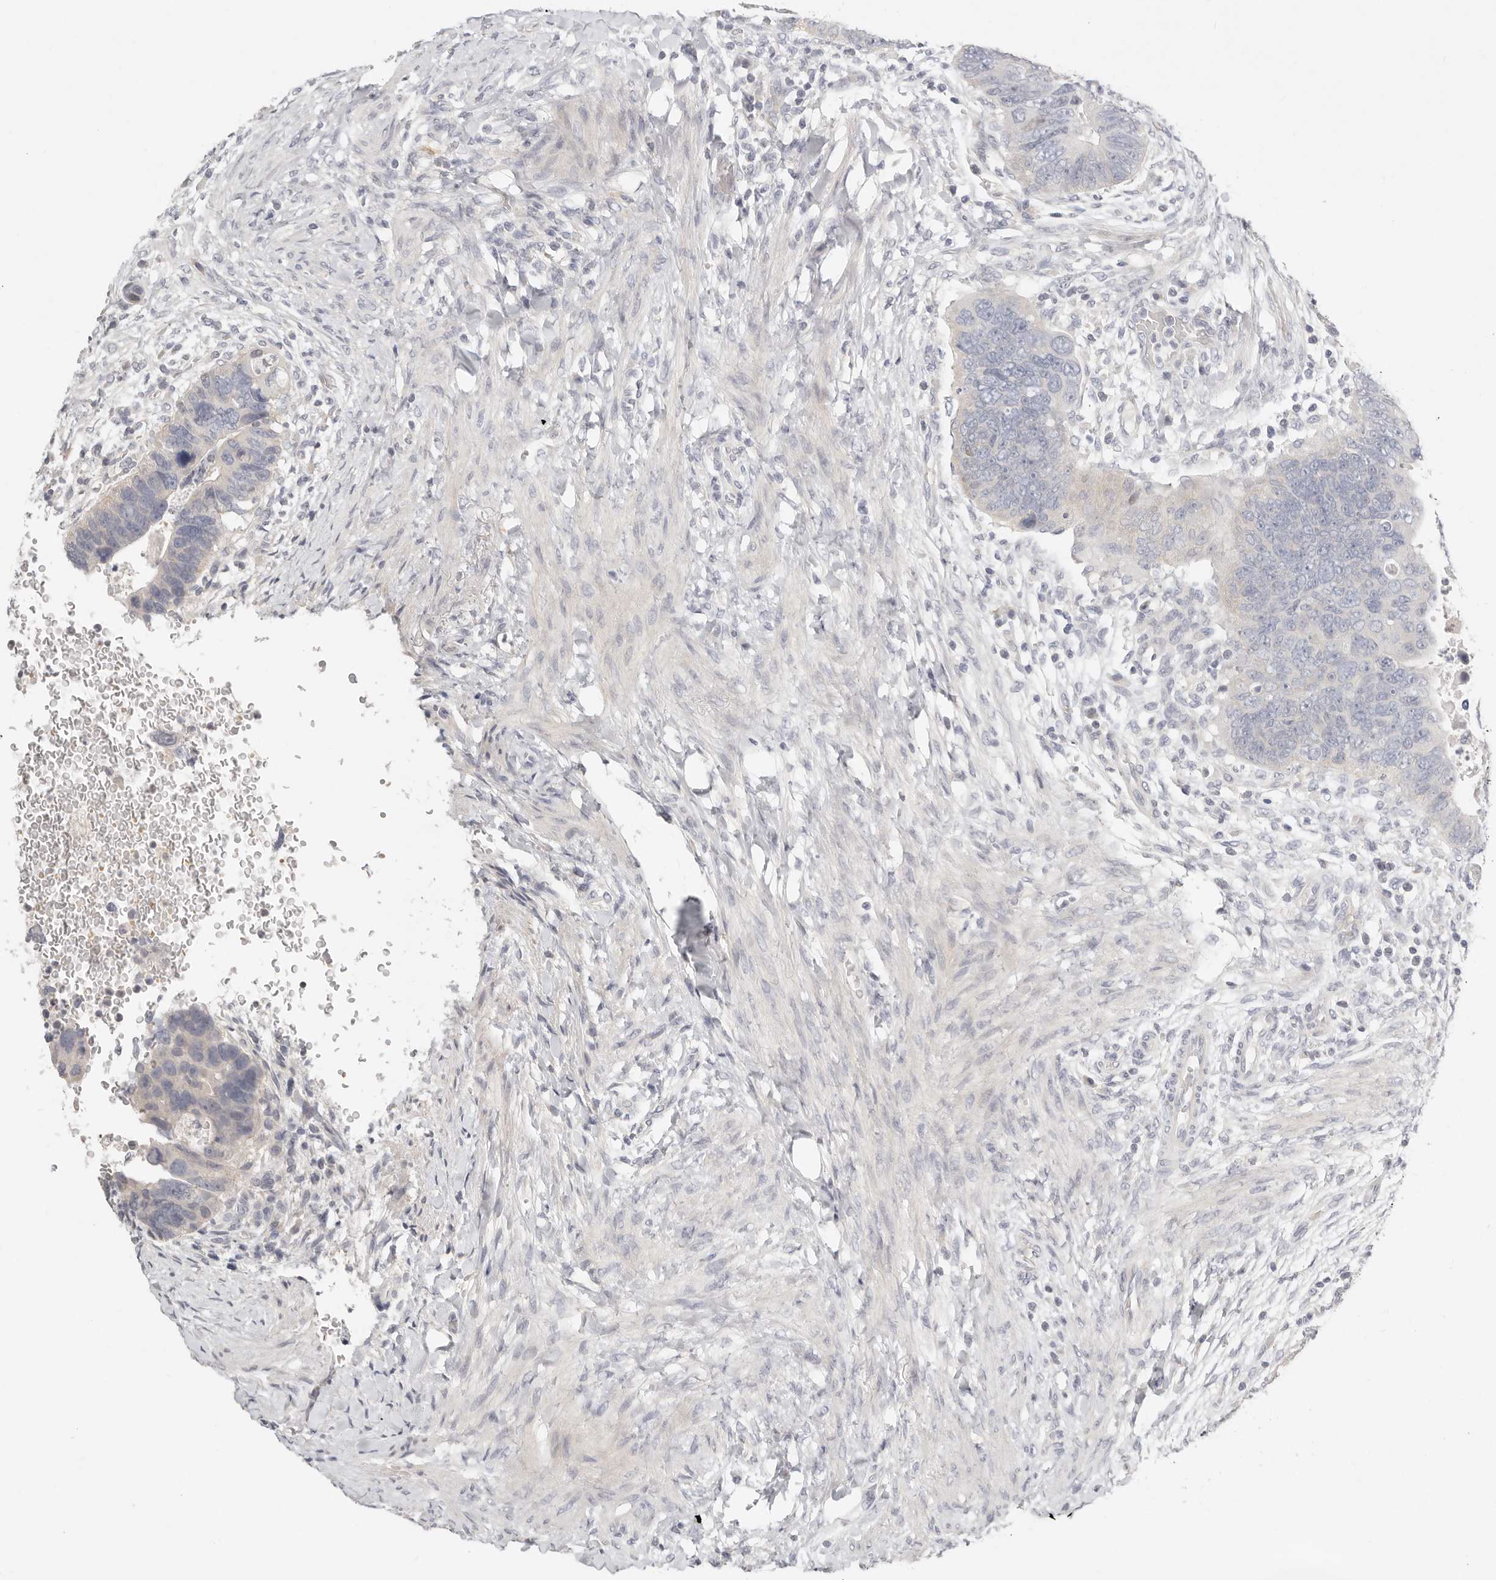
{"staining": {"intensity": "negative", "quantity": "none", "location": "none"}, "tissue": "colorectal cancer", "cell_type": "Tumor cells", "image_type": "cancer", "snomed": [{"axis": "morphology", "description": "Adenocarcinoma, NOS"}, {"axis": "topography", "description": "Rectum"}], "caption": "Histopathology image shows no significant protein staining in tumor cells of colorectal adenocarcinoma.", "gene": "TMEM63B", "patient": {"sex": "male", "age": 59}}